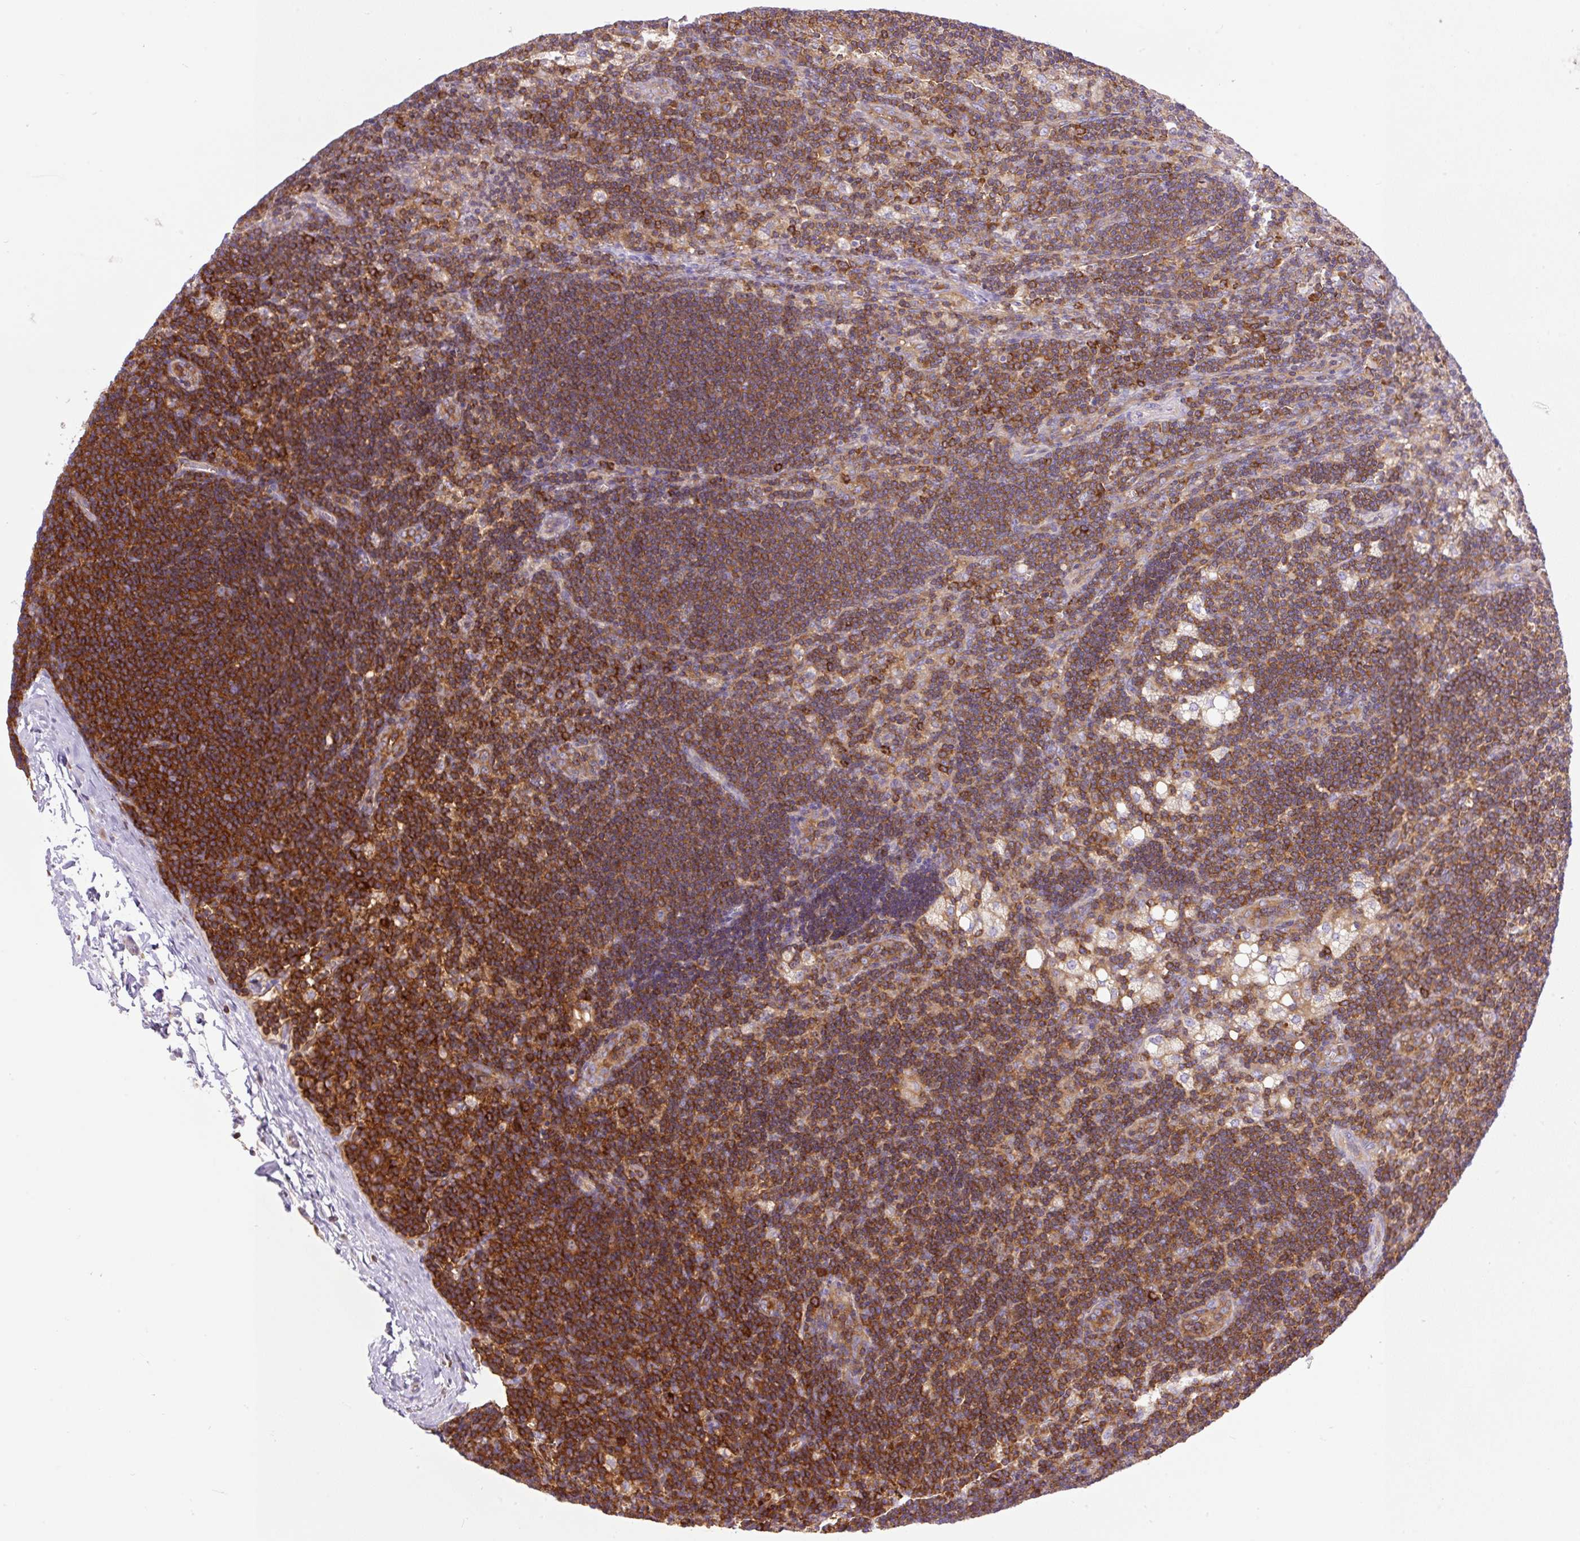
{"staining": {"intensity": "moderate", "quantity": ">75%", "location": "cytoplasmic/membranous"}, "tissue": "lymph node", "cell_type": "Germinal center cells", "image_type": "normal", "snomed": [{"axis": "morphology", "description": "Normal tissue, NOS"}, {"axis": "topography", "description": "Lymph node"}], "caption": "Protein analysis of unremarkable lymph node reveals moderate cytoplasmic/membranous positivity in about >75% of germinal center cells. Immunohistochemistry (ihc) stains the protein in brown and the nuclei are stained blue.", "gene": "DNM2", "patient": {"sex": "male", "age": 24}}